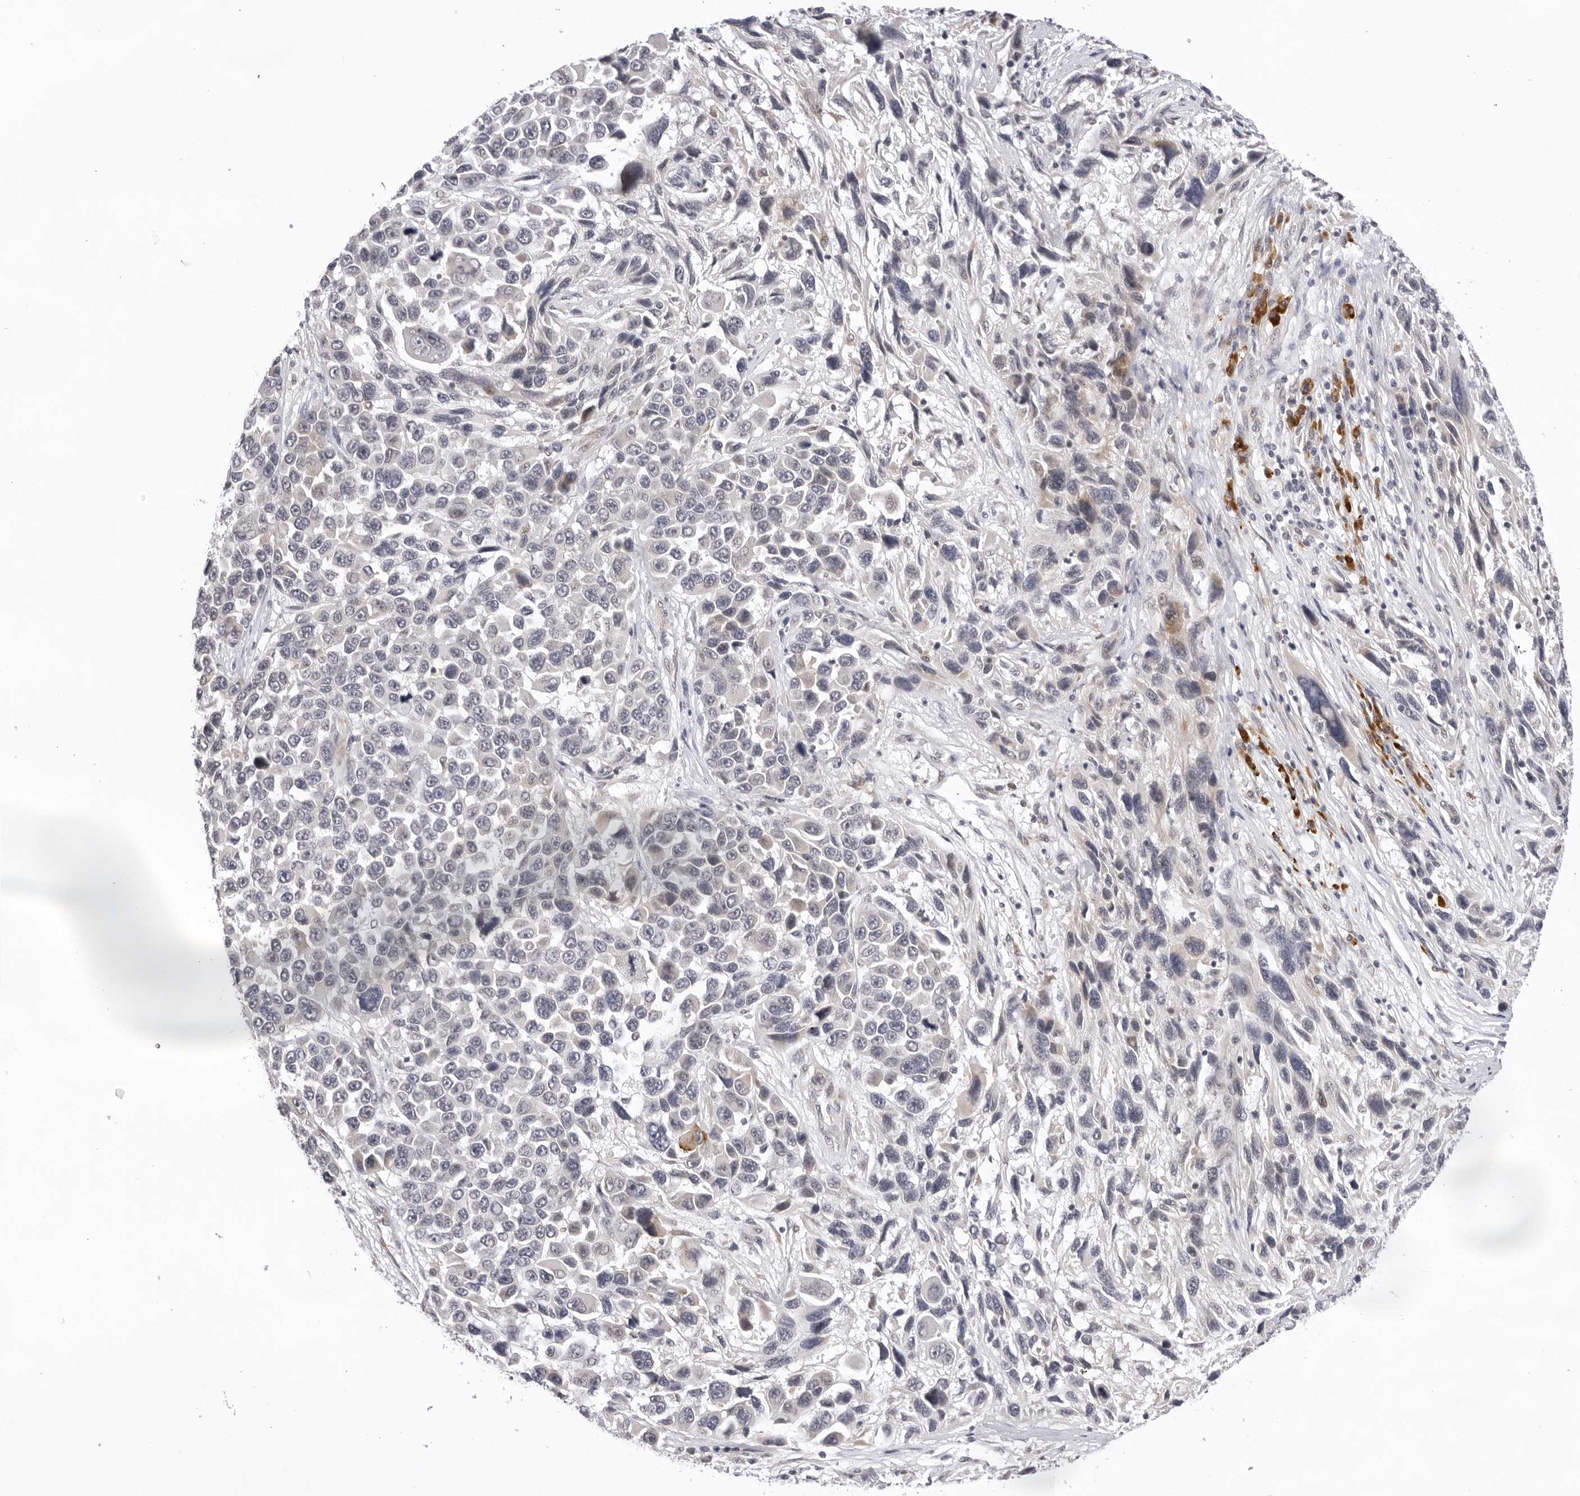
{"staining": {"intensity": "negative", "quantity": "none", "location": "none"}, "tissue": "melanoma", "cell_type": "Tumor cells", "image_type": "cancer", "snomed": [{"axis": "morphology", "description": "Malignant melanoma, NOS"}, {"axis": "topography", "description": "Skin"}], "caption": "Immunohistochemistry (IHC) micrograph of neoplastic tissue: human melanoma stained with DAB (3,3'-diaminobenzidine) exhibits no significant protein expression in tumor cells.", "gene": "IL17RA", "patient": {"sex": "male", "age": 53}}